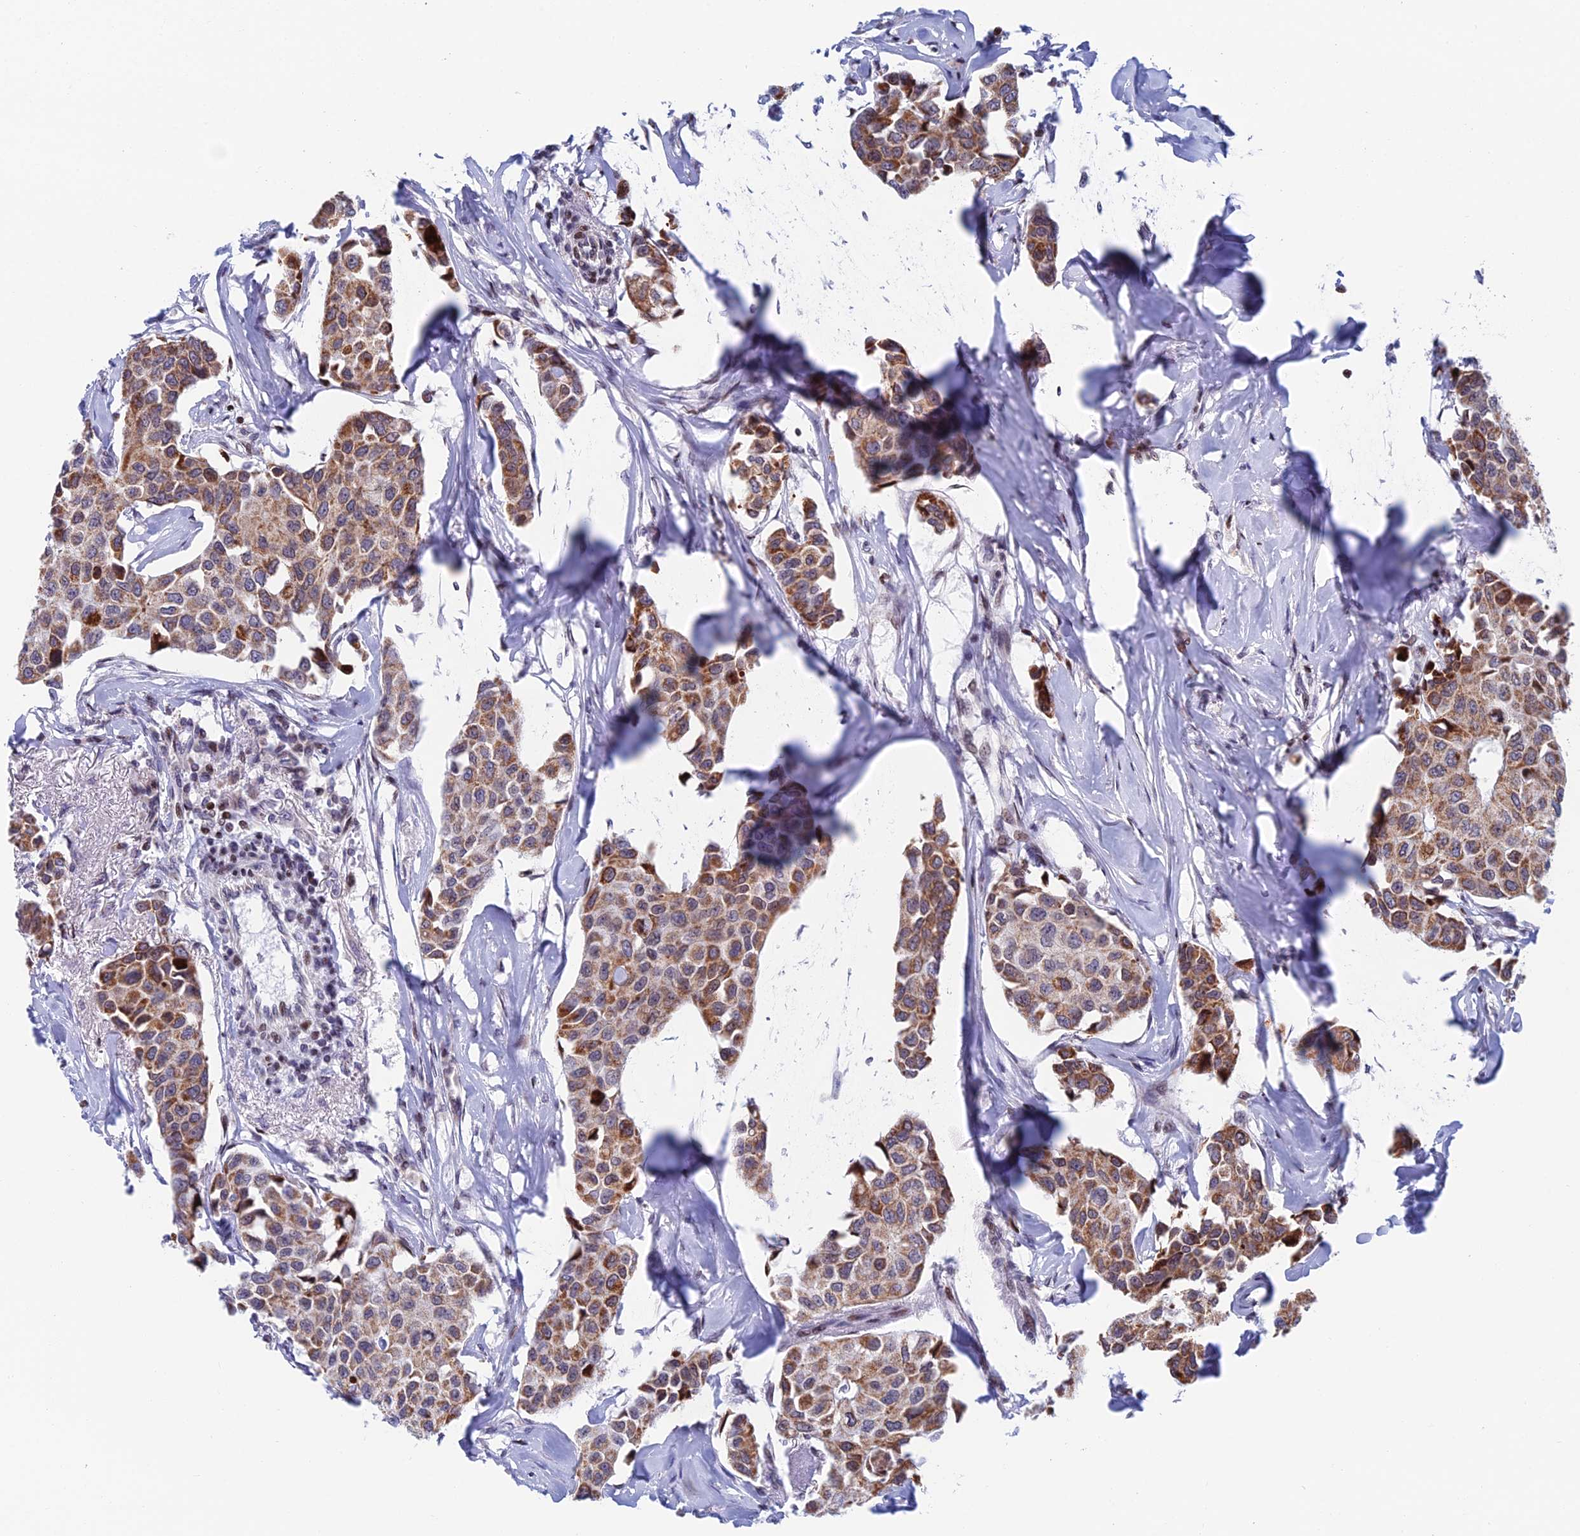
{"staining": {"intensity": "moderate", "quantity": ">75%", "location": "cytoplasmic/membranous"}, "tissue": "breast cancer", "cell_type": "Tumor cells", "image_type": "cancer", "snomed": [{"axis": "morphology", "description": "Duct carcinoma"}, {"axis": "topography", "description": "Breast"}], "caption": "This image reveals IHC staining of human breast intraductal carcinoma, with medium moderate cytoplasmic/membranous staining in about >75% of tumor cells.", "gene": "AFF3", "patient": {"sex": "female", "age": 80}}